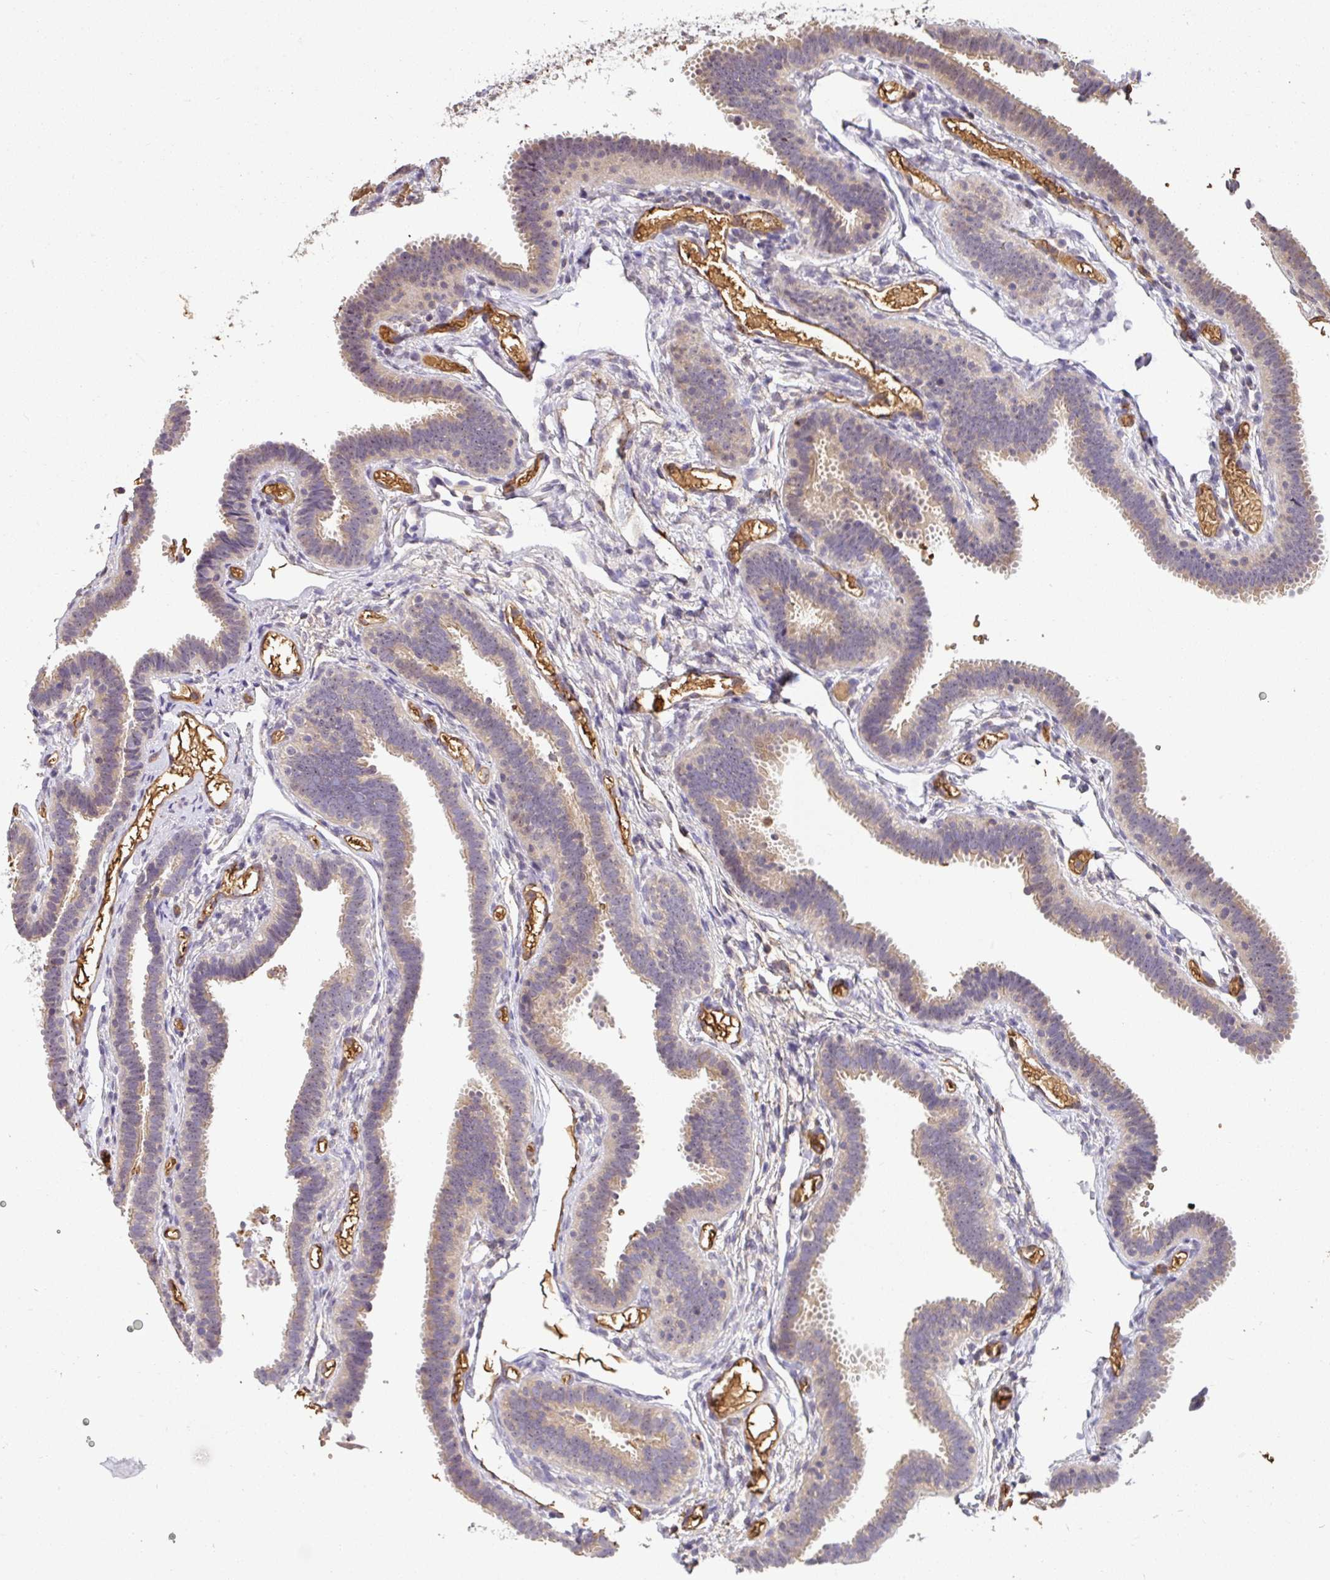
{"staining": {"intensity": "weak", "quantity": "25%-75%", "location": "cytoplasmic/membranous"}, "tissue": "fallopian tube", "cell_type": "Glandular cells", "image_type": "normal", "snomed": [{"axis": "morphology", "description": "Normal tissue, NOS"}, {"axis": "topography", "description": "Fallopian tube"}], "caption": "A brown stain highlights weak cytoplasmic/membranous expression of a protein in glandular cells of normal human fallopian tube.", "gene": "C1QTNF9B", "patient": {"sex": "female", "age": 37}}